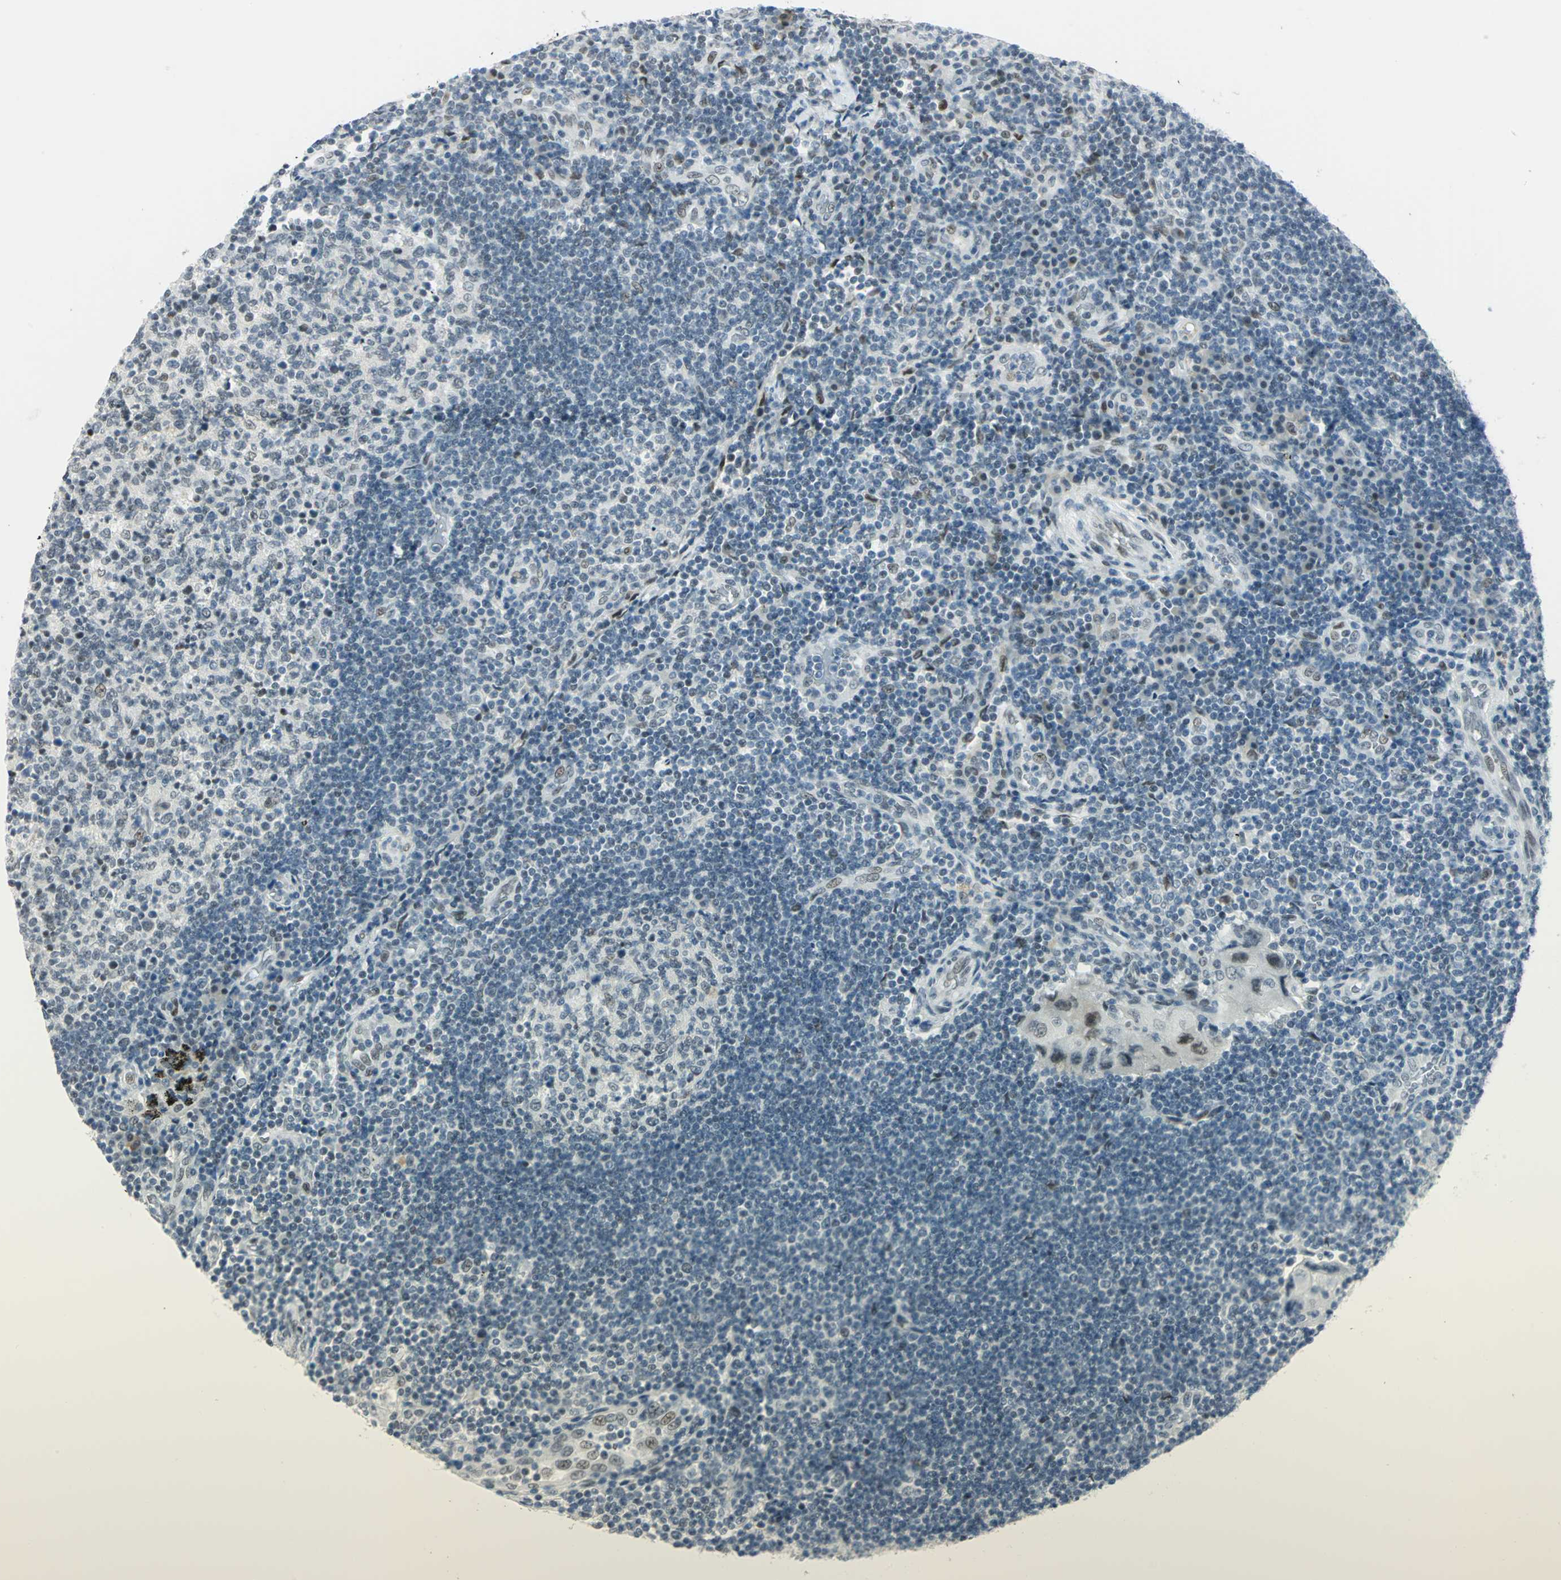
{"staining": {"intensity": "weak", "quantity": "<25%", "location": "nuclear"}, "tissue": "lymph node", "cell_type": "Germinal center cells", "image_type": "normal", "snomed": [{"axis": "morphology", "description": "Normal tissue, NOS"}, {"axis": "morphology", "description": "Squamous cell carcinoma, metastatic, NOS"}, {"axis": "topography", "description": "Lymph node"}], "caption": "Human lymph node stained for a protein using immunohistochemistry (IHC) reveals no staining in germinal center cells.", "gene": "MTMR10", "patient": {"sex": "female", "age": 53}}